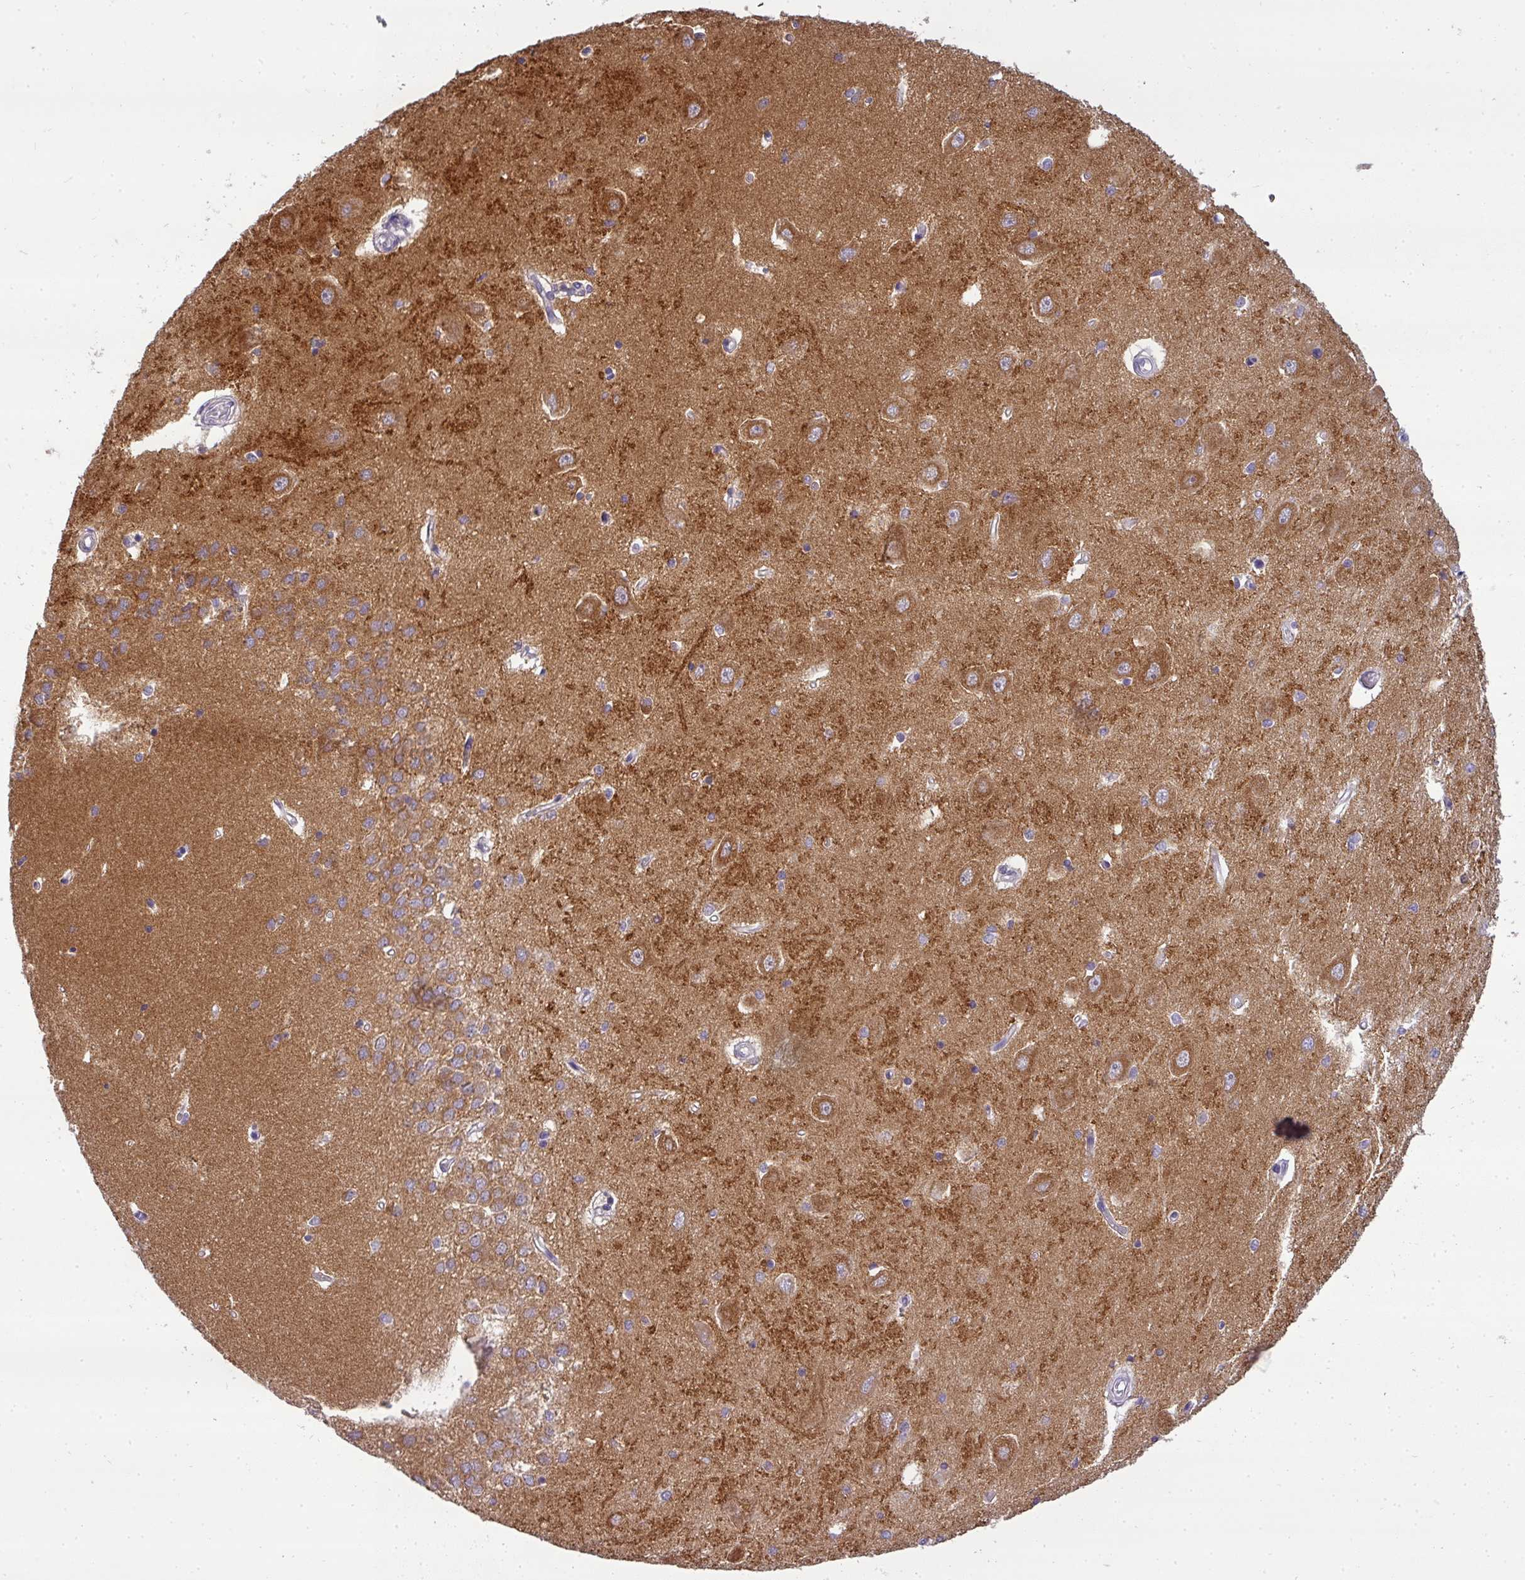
{"staining": {"intensity": "weak", "quantity": "25%-75%", "location": "cytoplasmic/membranous"}, "tissue": "hippocampus", "cell_type": "Glial cells", "image_type": "normal", "snomed": [{"axis": "morphology", "description": "Normal tissue, NOS"}, {"axis": "topography", "description": "Hippocampus"}], "caption": "Weak cytoplasmic/membranous positivity is present in about 25%-75% of glial cells in normal hippocampus.", "gene": "ATP6V1D", "patient": {"sex": "male", "age": 45}}